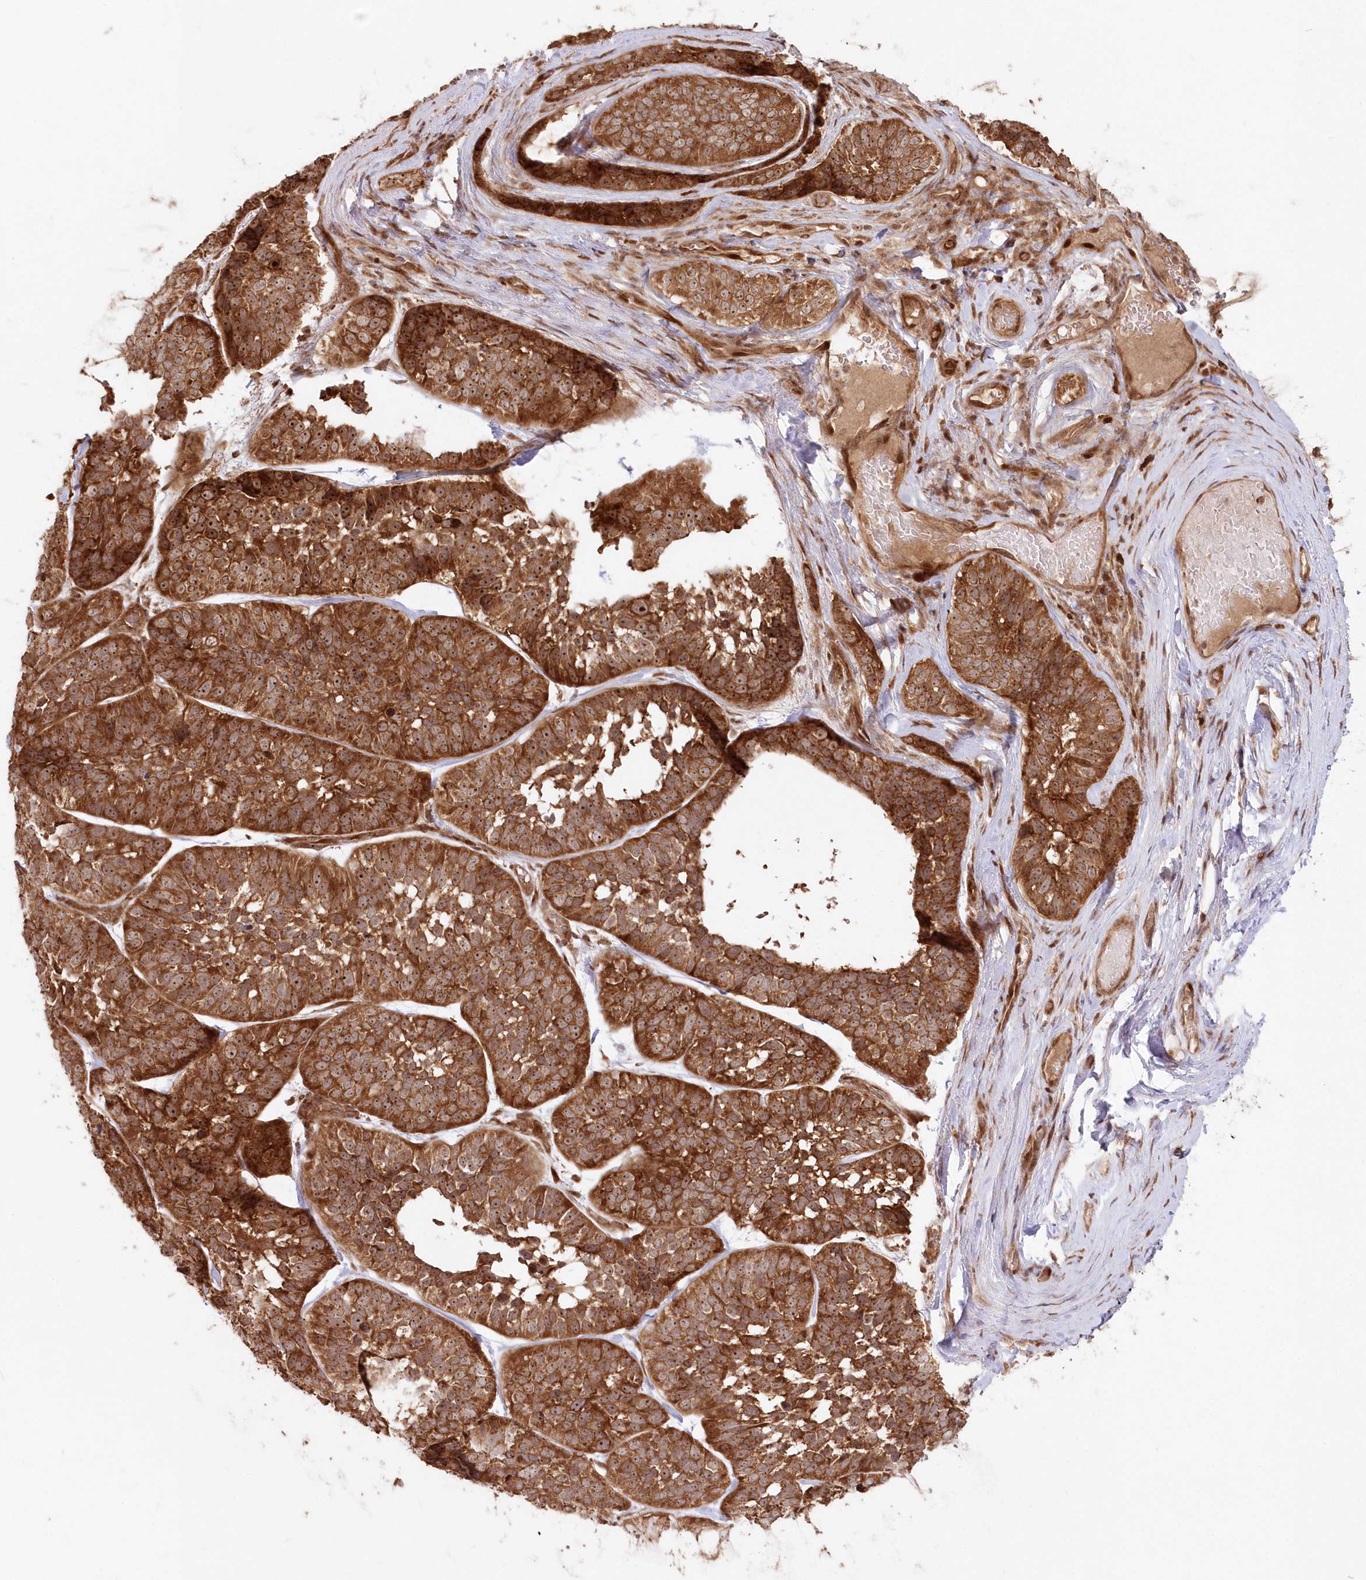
{"staining": {"intensity": "strong", "quantity": ">75%", "location": "cytoplasmic/membranous,nuclear"}, "tissue": "skin cancer", "cell_type": "Tumor cells", "image_type": "cancer", "snomed": [{"axis": "morphology", "description": "Basal cell carcinoma"}, {"axis": "topography", "description": "Skin"}], "caption": "About >75% of tumor cells in human skin cancer display strong cytoplasmic/membranous and nuclear protein staining as visualized by brown immunohistochemical staining.", "gene": "SERINC1", "patient": {"sex": "male", "age": 62}}